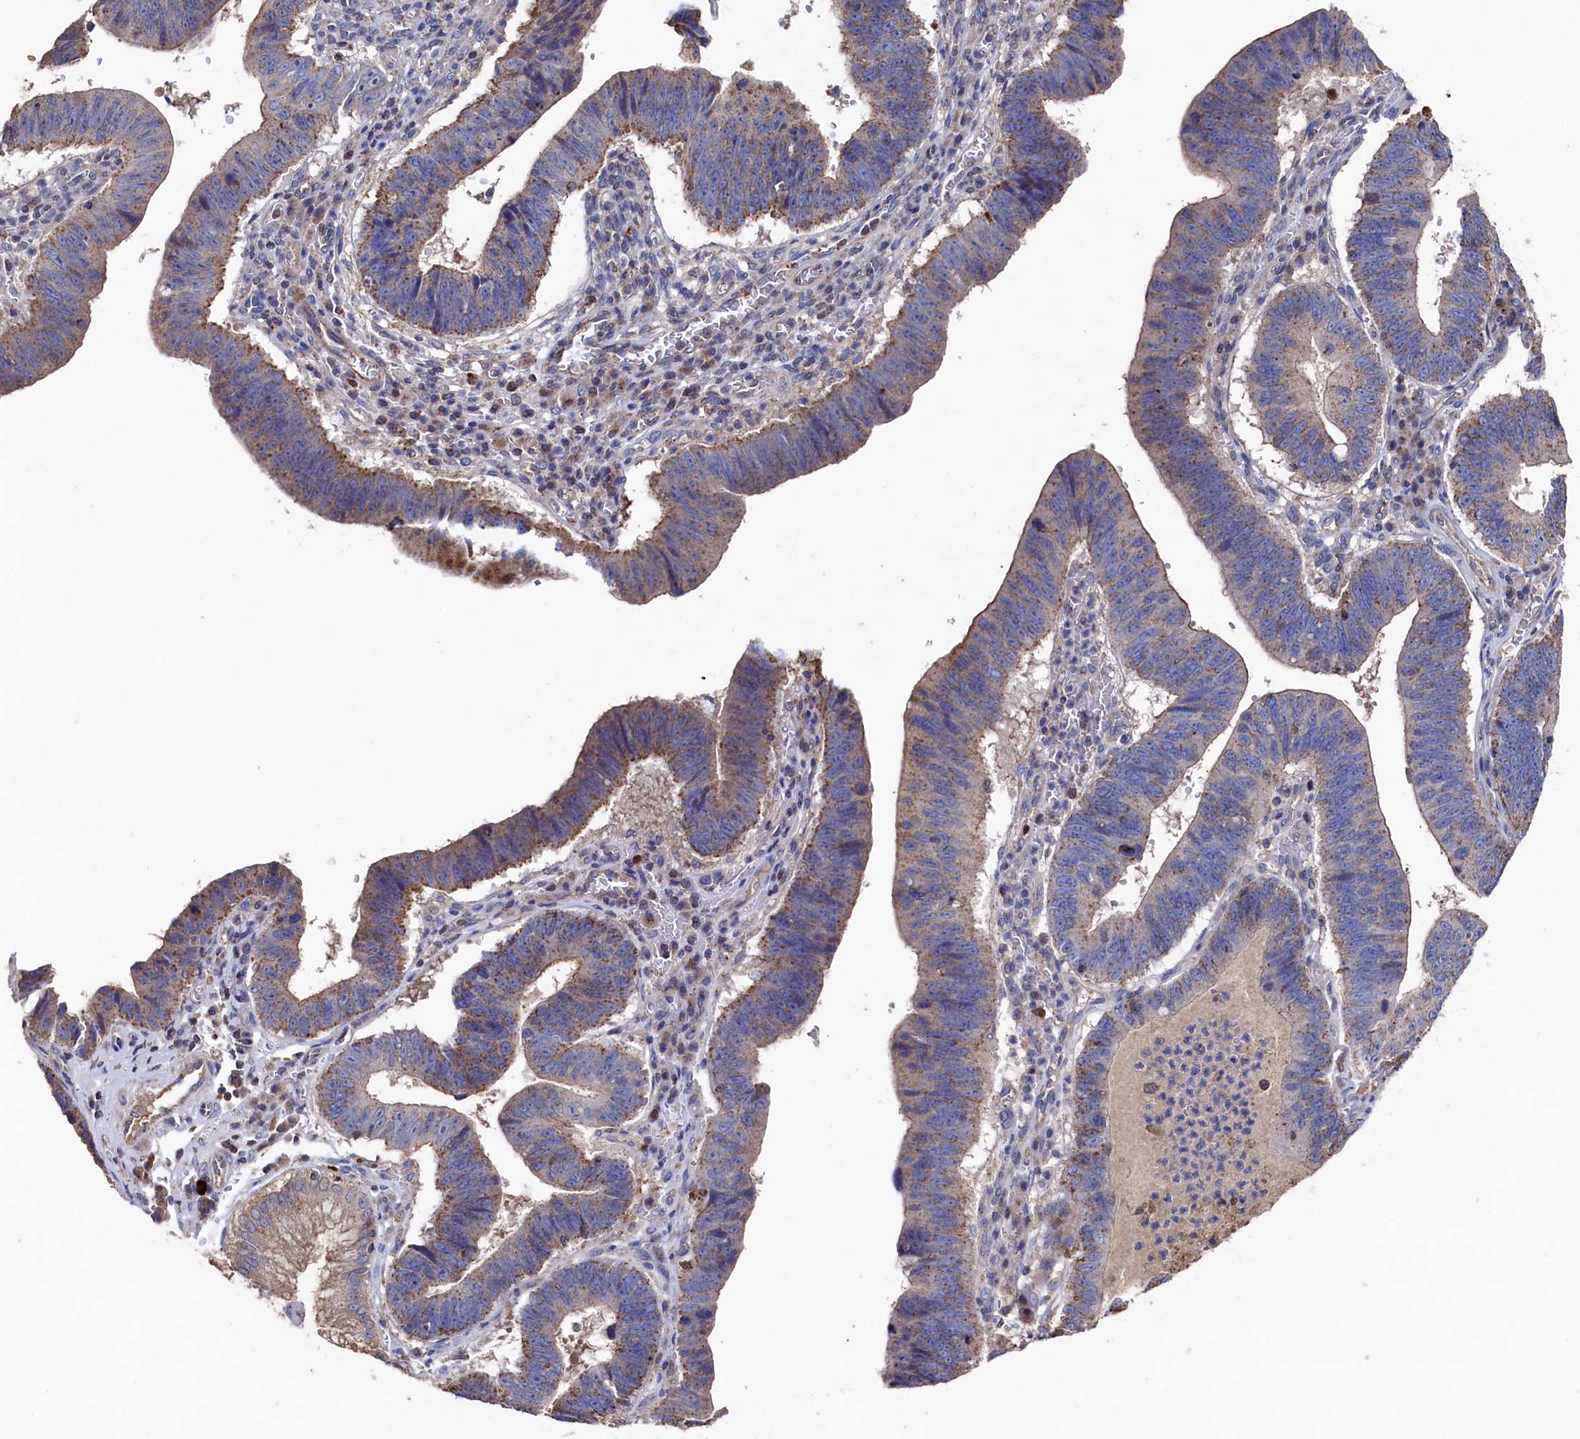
{"staining": {"intensity": "weak", "quantity": ">75%", "location": "cytoplasmic/membranous"}, "tissue": "stomach cancer", "cell_type": "Tumor cells", "image_type": "cancer", "snomed": [{"axis": "morphology", "description": "Adenocarcinoma, NOS"}, {"axis": "topography", "description": "Stomach"}], "caption": "DAB (3,3'-diaminobenzidine) immunohistochemical staining of human stomach adenocarcinoma exhibits weak cytoplasmic/membranous protein staining in approximately >75% of tumor cells.", "gene": "TK2", "patient": {"sex": "male", "age": 59}}